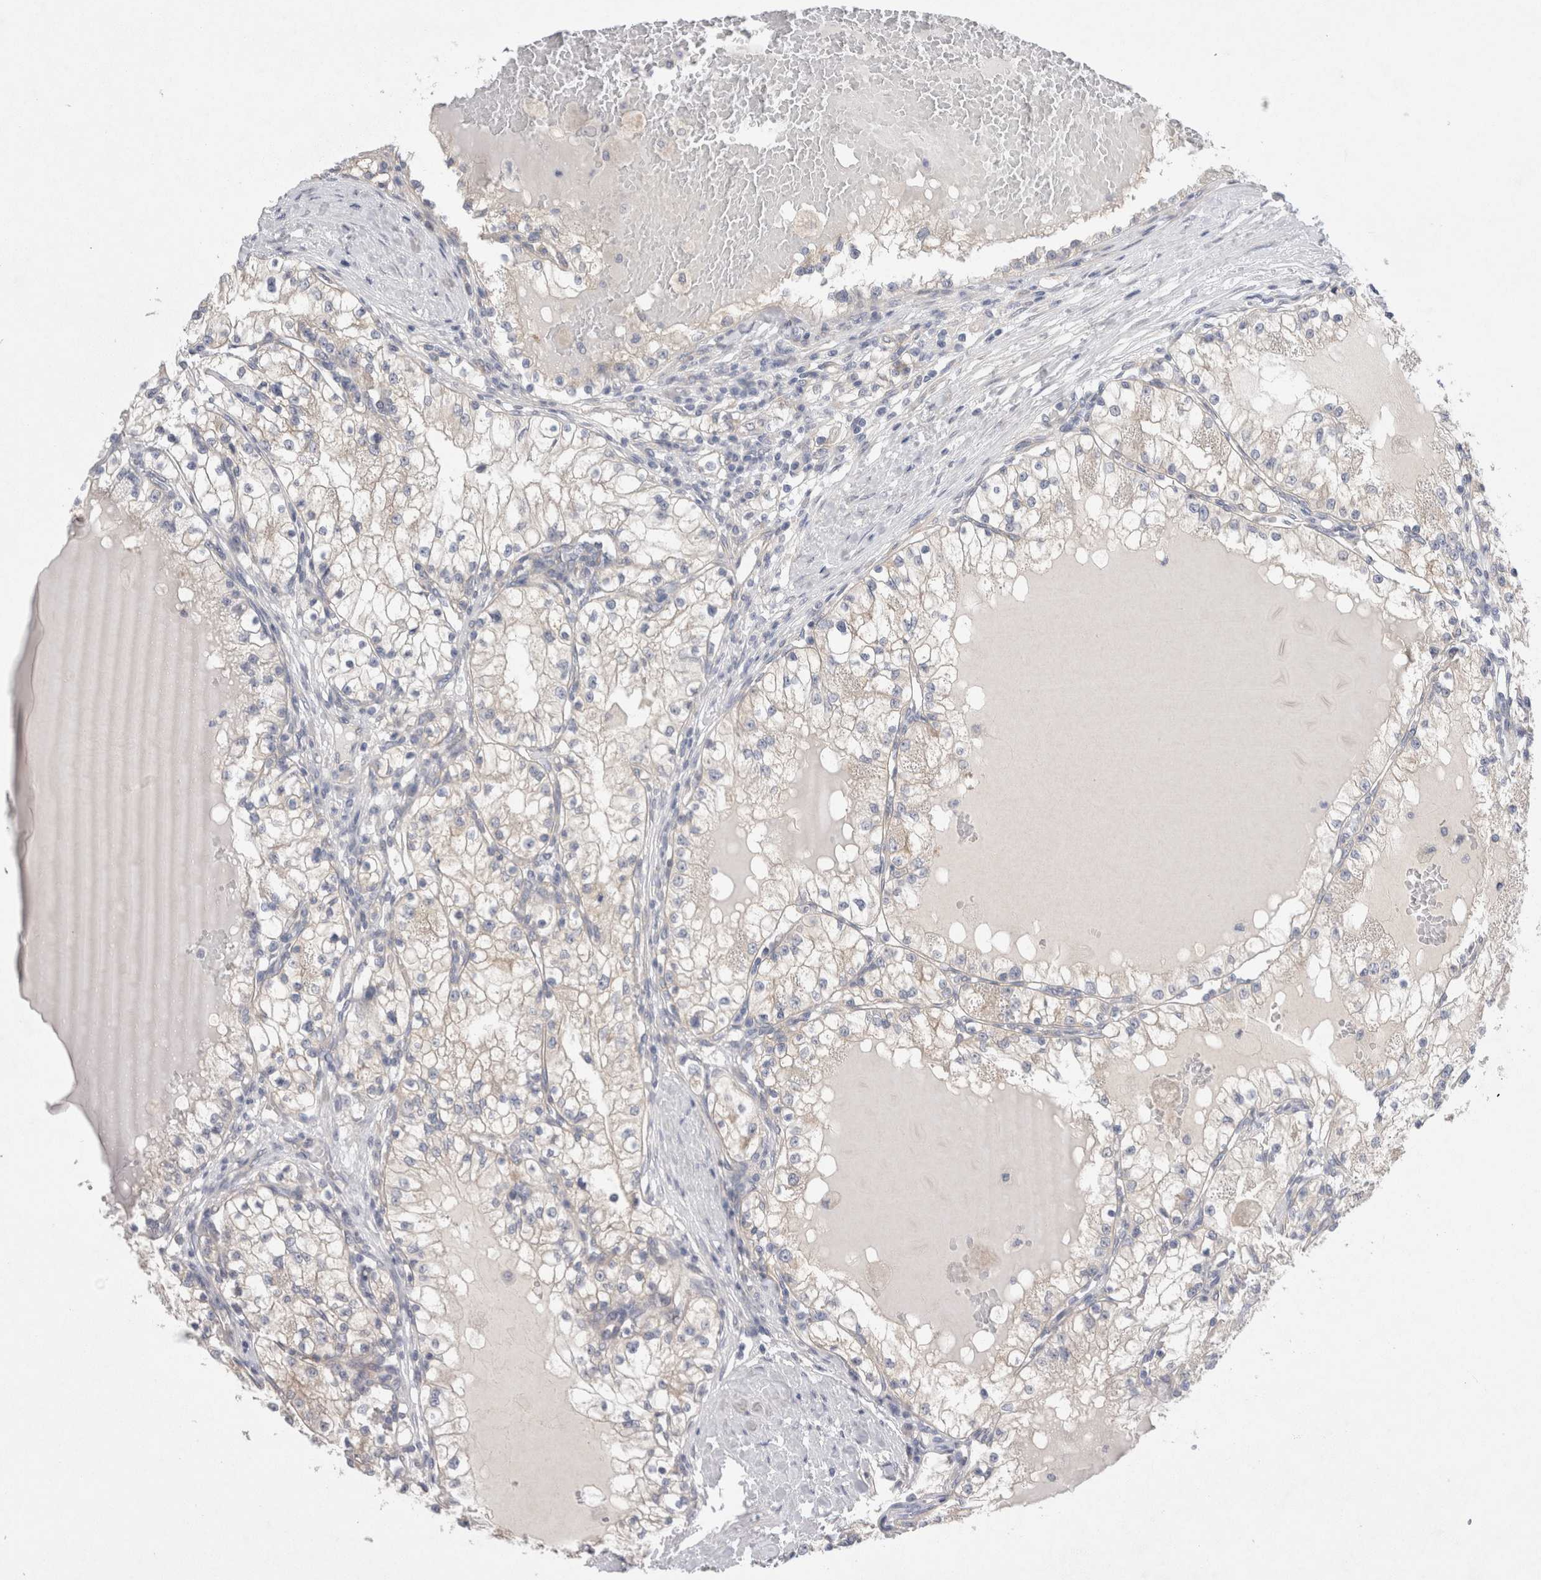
{"staining": {"intensity": "negative", "quantity": "none", "location": "none"}, "tissue": "renal cancer", "cell_type": "Tumor cells", "image_type": "cancer", "snomed": [{"axis": "morphology", "description": "Adenocarcinoma, NOS"}, {"axis": "topography", "description": "Kidney"}], "caption": "High magnification brightfield microscopy of renal cancer (adenocarcinoma) stained with DAB (3,3'-diaminobenzidine) (brown) and counterstained with hematoxylin (blue): tumor cells show no significant expression.", "gene": "WIPF2", "patient": {"sex": "male", "age": 68}}